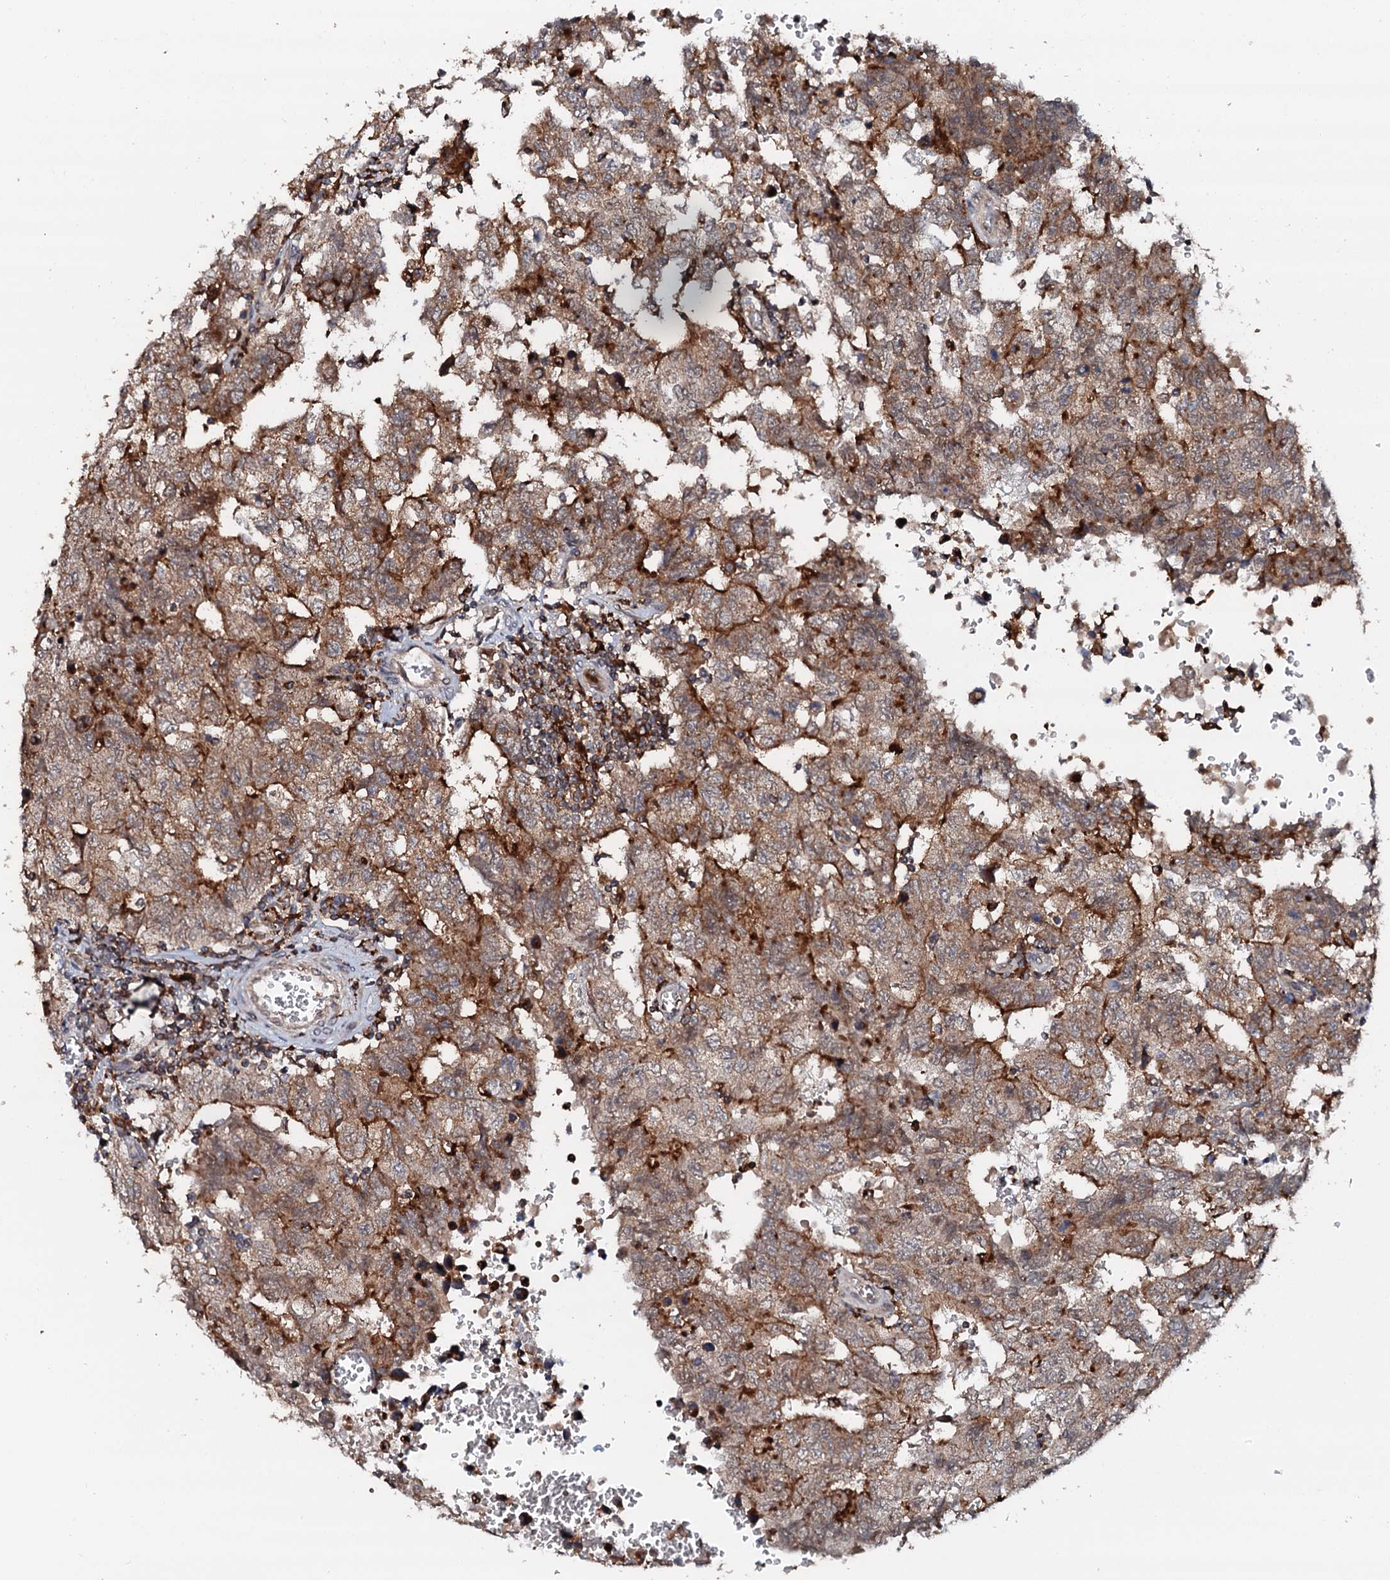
{"staining": {"intensity": "strong", "quantity": ">75%", "location": "cytoplasmic/membranous"}, "tissue": "testis cancer", "cell_type": "Tumor cells", "image_type": "cancer", "snomed": [{"axis": "morphology", "description": "Carcinoma, Embryonal, NOS"}, {"axis": "topography", "description": "Testis"}], "caption": "Protein staining reveals strong cytoplasmic/membranous positivity in approximately >75% of tumor cells in testis embryonal carcinoma. The staining was performed using DAB to visualize the protein expression in brown, while the nuclei were stained in blue with hematoxylin (Magnification: 20x).", "gene": "VAMP8", "patient": {"sex": "male", "age": 26}}